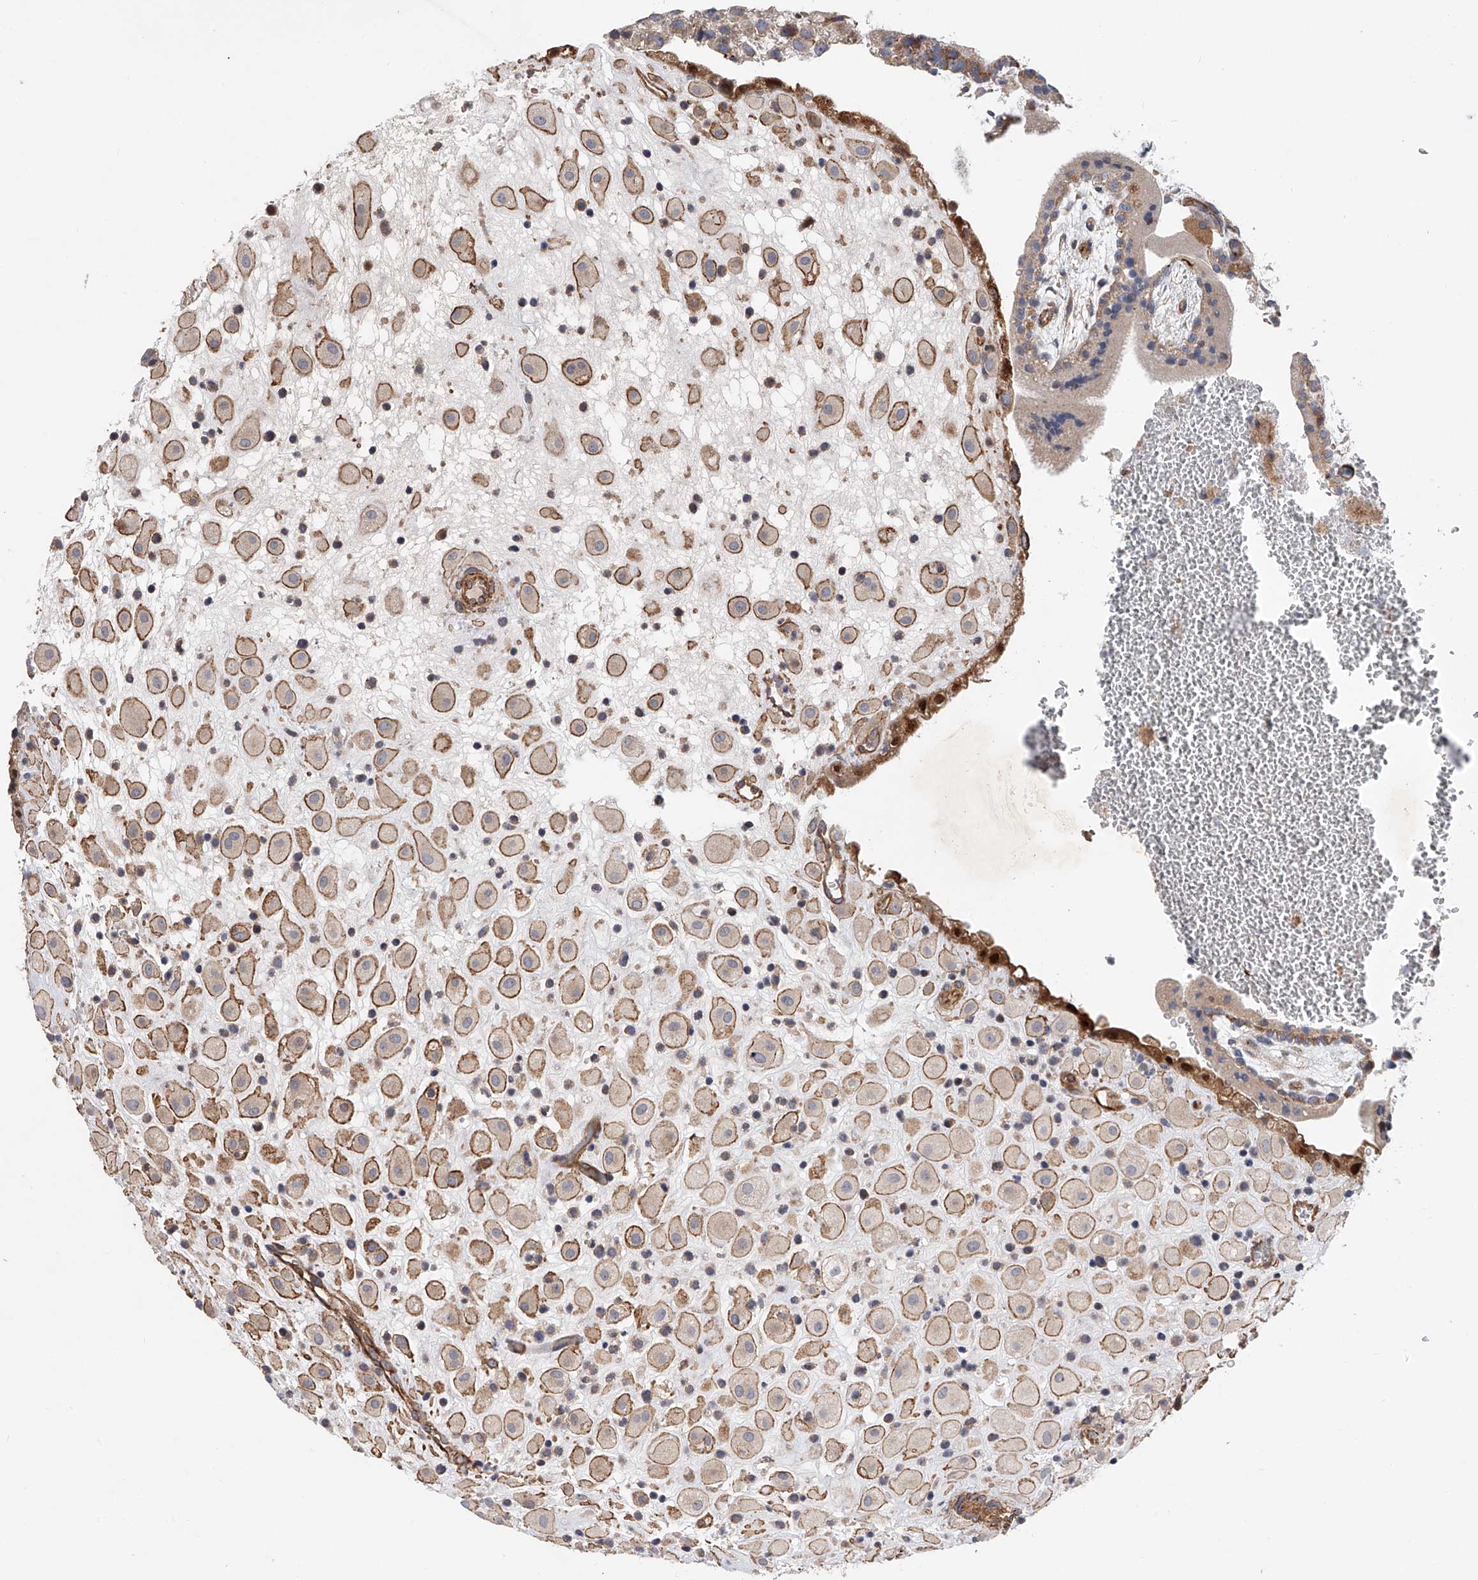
{"staining": {"intensity": "moderate", "quantity": ">75%", "location": "cytoplasmic/membranous"}, "tissue": "placenta", "cell_type": "Decidual cells", "image_type": "normal", "snomed": [{"axis": "morphology", "description": "Normal tissue, NOS"}, {"axis": "topography", "description": "Placenta"}], "caption": "Human placenta stained with a brown dye demonstrates moderate cytoplasmic/membranous positive staining in approximately >75% of decidual cells.", "gene": "PDSS2", "patient": {"sex": "female", "age": 35}}